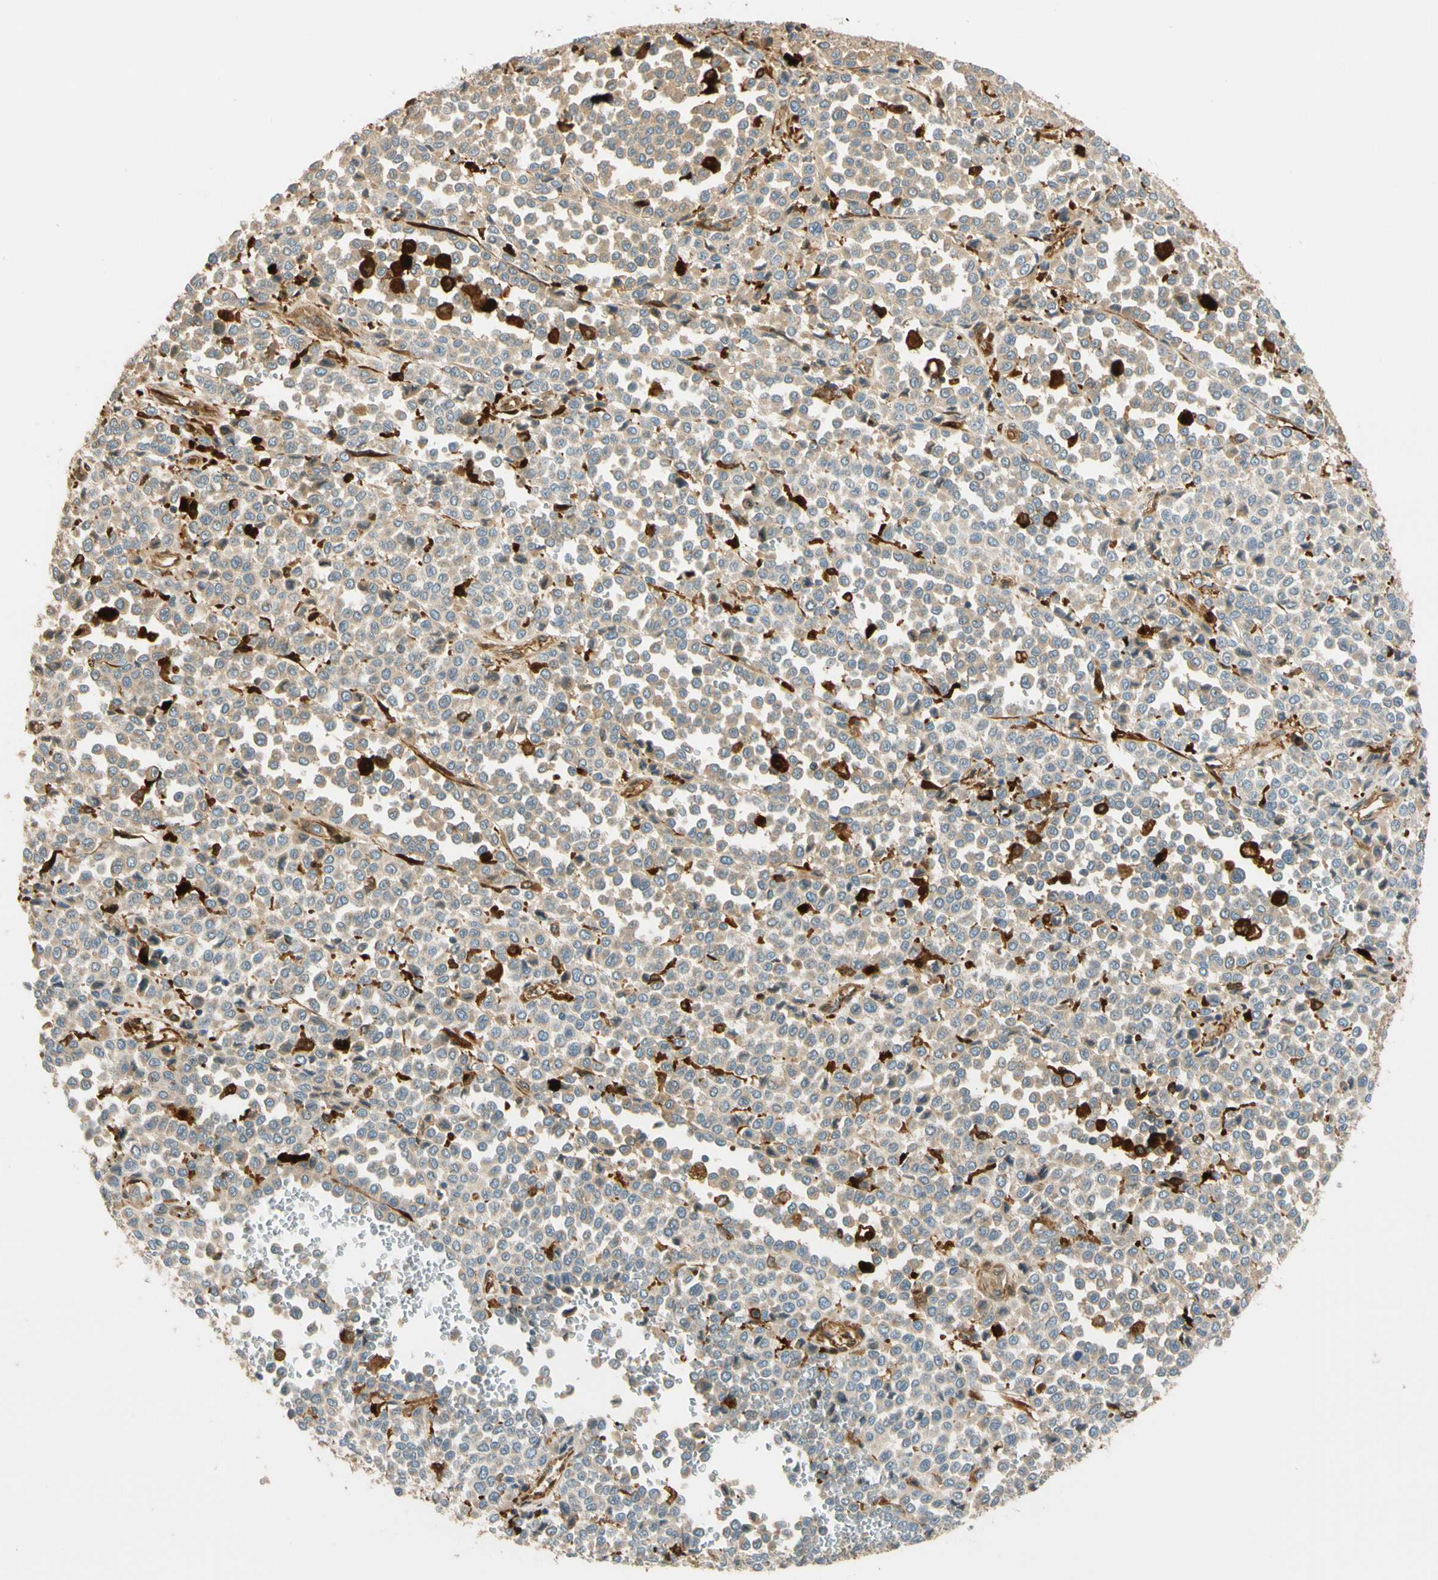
{"staining": {"intensity": "weak", "quantity": ">75%", "location": "cytoplasmic/membranous"}, "tissue": "melanoma", "cell_type": "Tumor cells", "image_type": "cancer", "snomed": [{"axis": "morphology", "description": "Malignant melanoma, Metastatic site"}, {"axis": "topography", "description": "Pancreas"}], "caption": "Human malignant melanoma (metastatic site) stained with a brown dye demonstrates weak cytoplasmic/membranous positive expression in about >75% of tumor cells.", "gene": "PARP14", "patient": {"sex": "female", "age": 30}}